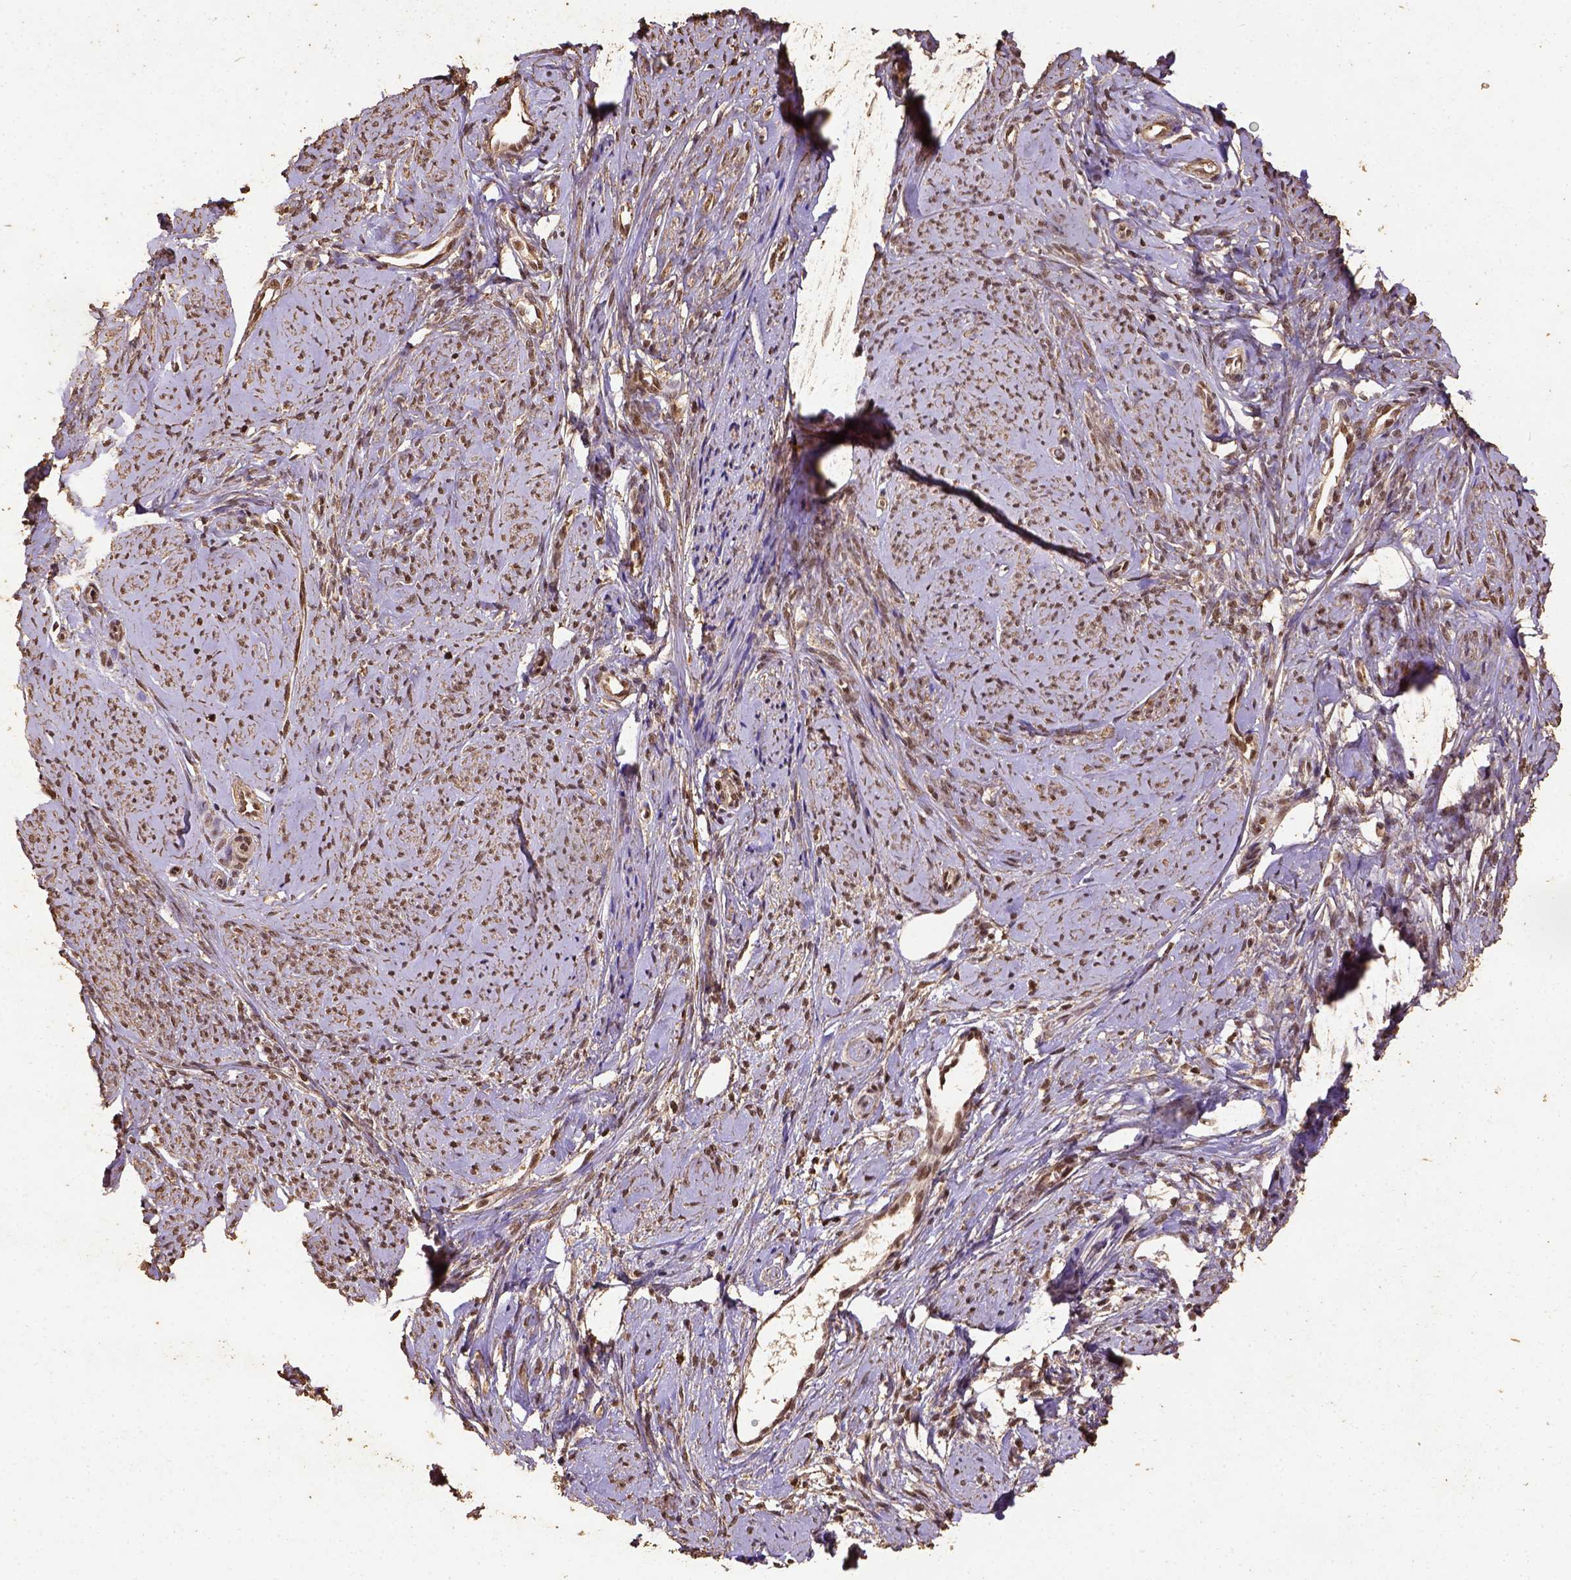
{"staining": {"intensity": "moderate", "quantity": ">75%", "location": "nuclear"}, "tissue": "smooth muscle", "cell_type": "Smooth muscle cells", "image_type": "normal", "snomed": [{"axis": "morphology", "description": "Normal tissue, NOS"}, {"axis": "topography", "description": "Smooth muscle"}], "caption": "Protein expression by IHC shows moderate nuclear positivity in about >75% of smooth muscle cells in normal smooth muscle. The protein is shown in brown color, while the nuclei are stained blue.", "gene": "NACC1", "patient": {"sex": "female", "age": 48}}